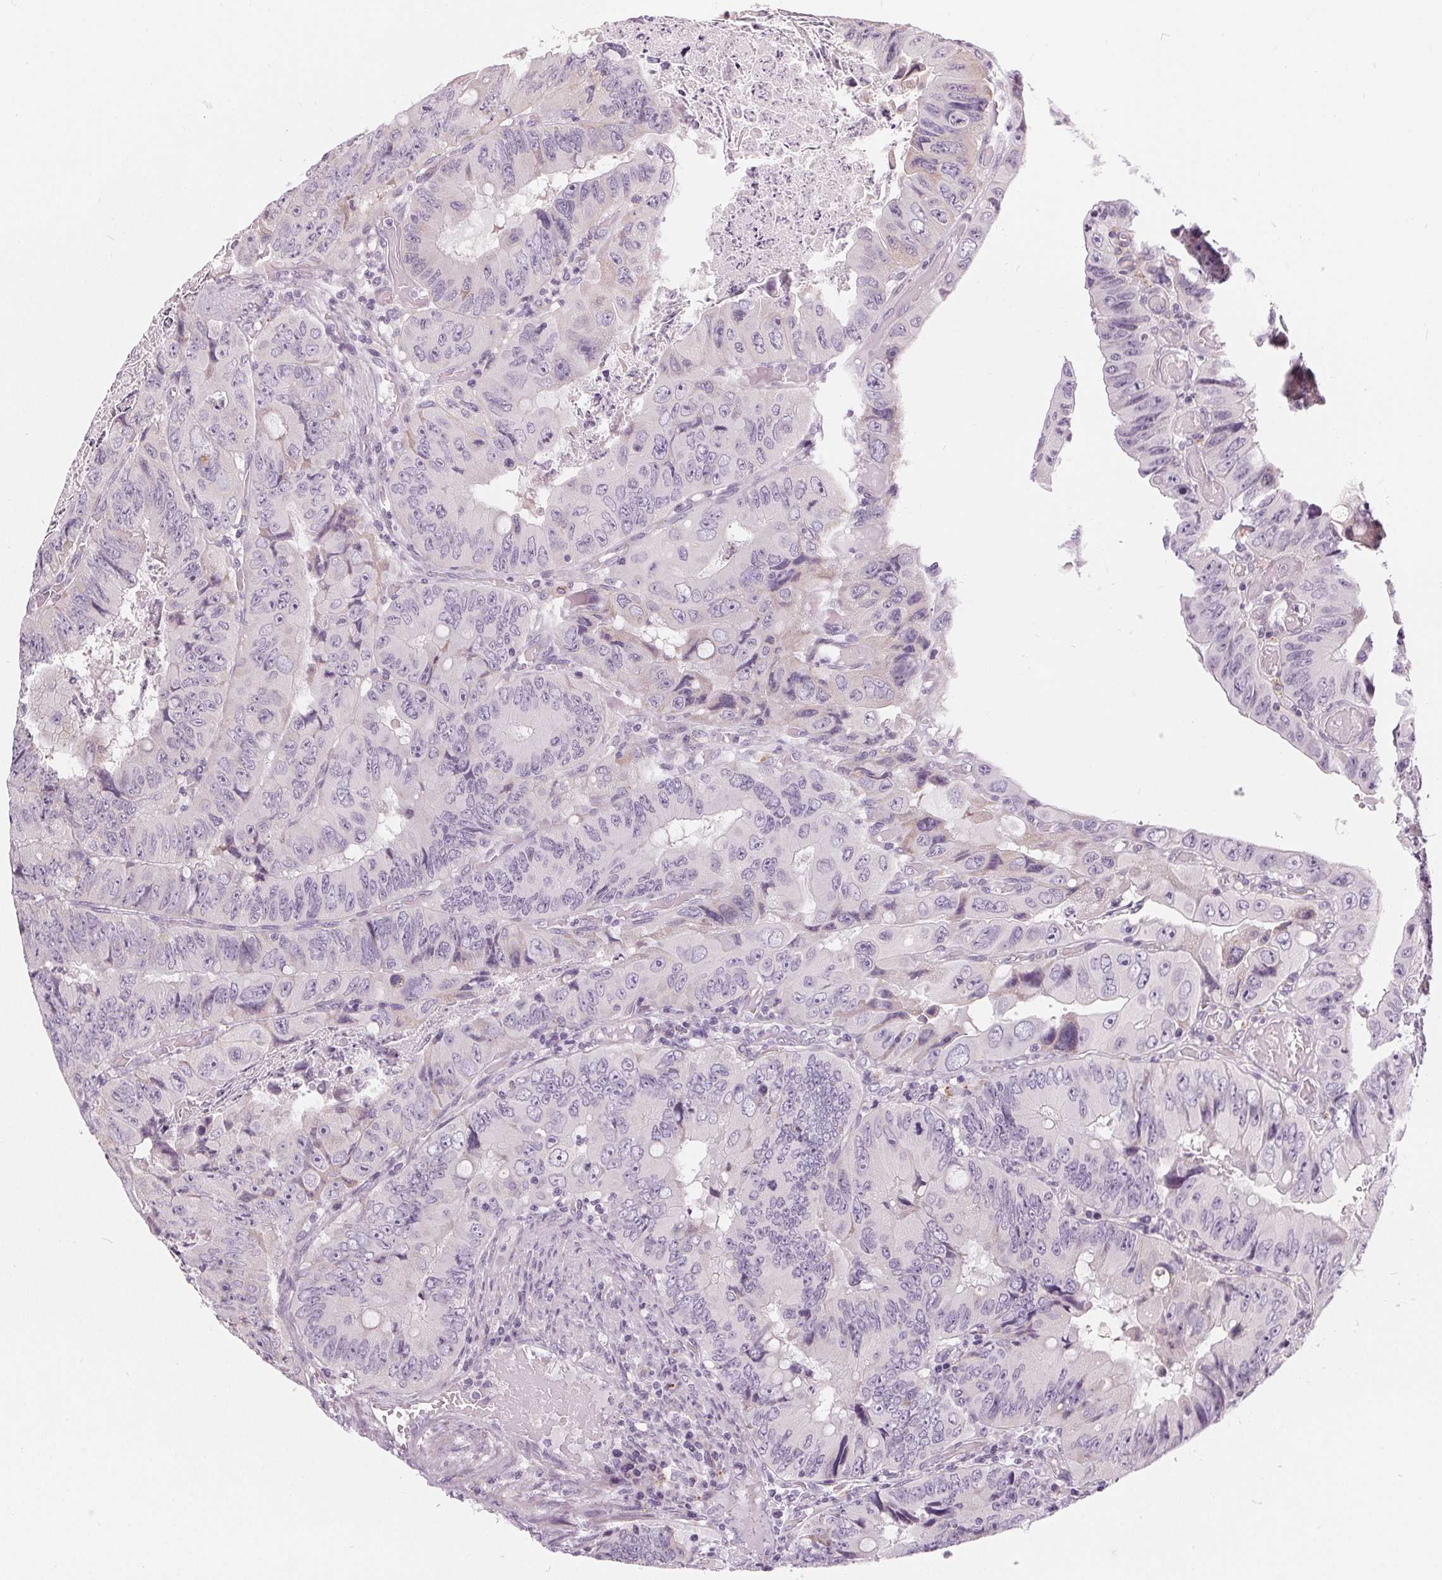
{"staining": {"intensity": "negative", "quantity": "none", "location": "none"}, "tissue": "colorectal cancer", "cell_type": "Tumor cells", "image_type": "cancer", "snomed": [{"axis": "morphology", "description": "Adenocarcinoma, NOS"}, {"axis": "topography", "description": "Colon"}], "caption": "The micrograph shows no significant expression in tumor cells of colorectal cancer. (Stains: DAB (3,3'-diaminobenzidine) immunohistochemistry with hematoxylin counter stain, Microscopy: brightfield microscopy at high magnification).", "gene": "HOPX", "patient": {"sex": "female", "age": 84}}